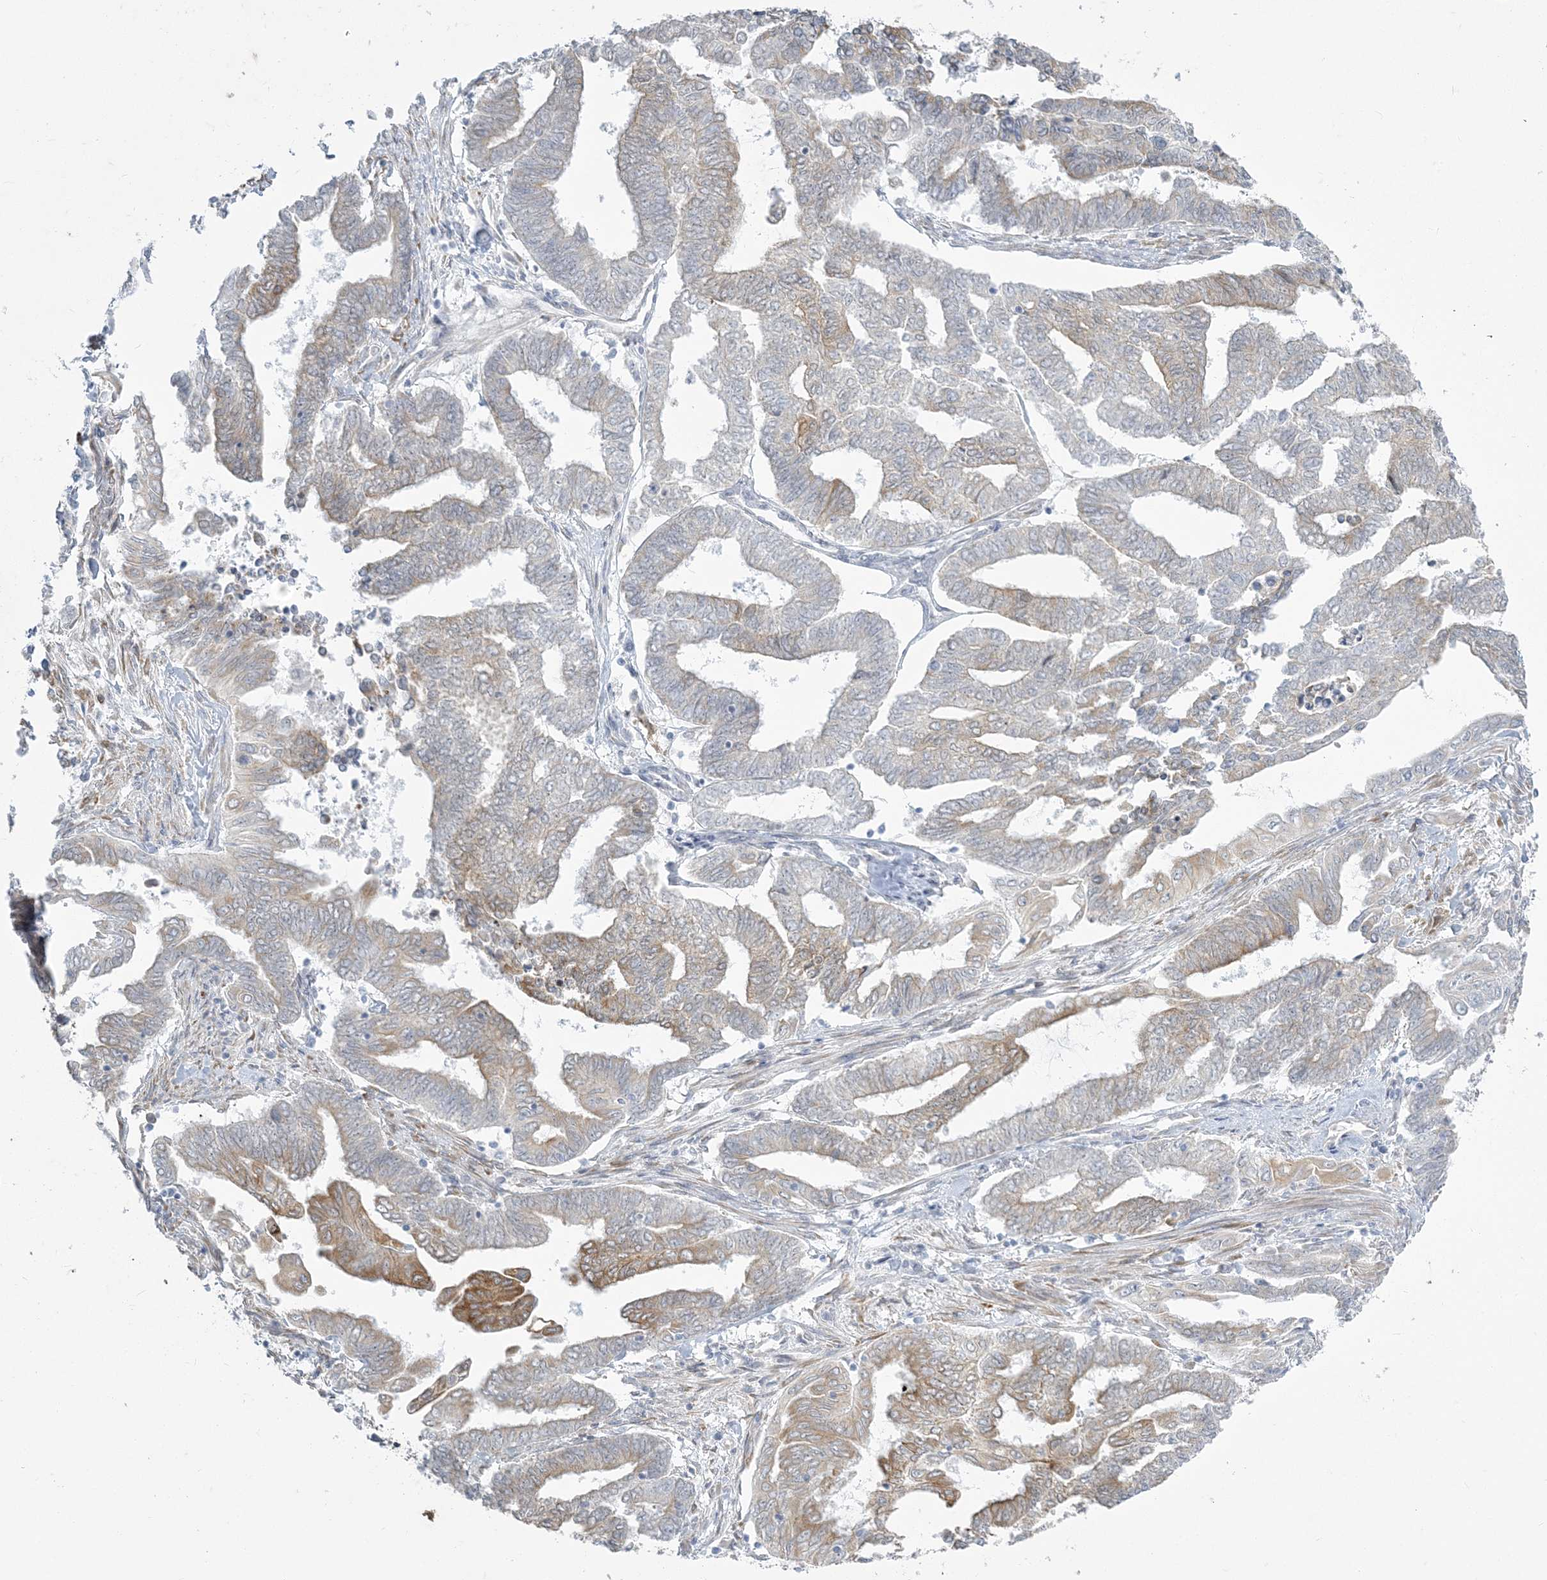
{"staining": {"intensity": "moderate", "quantity": "<25%", "location": "cytoplasmic/membranous"}, "tissue": "endometrial cancer", "cell_type": "Tumor cells", "image_type": "cancer", "snomed": [{"axis": "morphology", "description": "Adenocarcinoma, NOS"}, {"axis": "topography", "description": "Uterus"}, {"axis": "topography", "description": "Endometrium"}], "caption": "Moderate cytoplasmic/membranous staining for a protein is seen in approximately <25% of tumor cells of endometrial cancer using IHC.", "gene": "ZC3H6", "patient": {"sex": "female", "age": 70}}